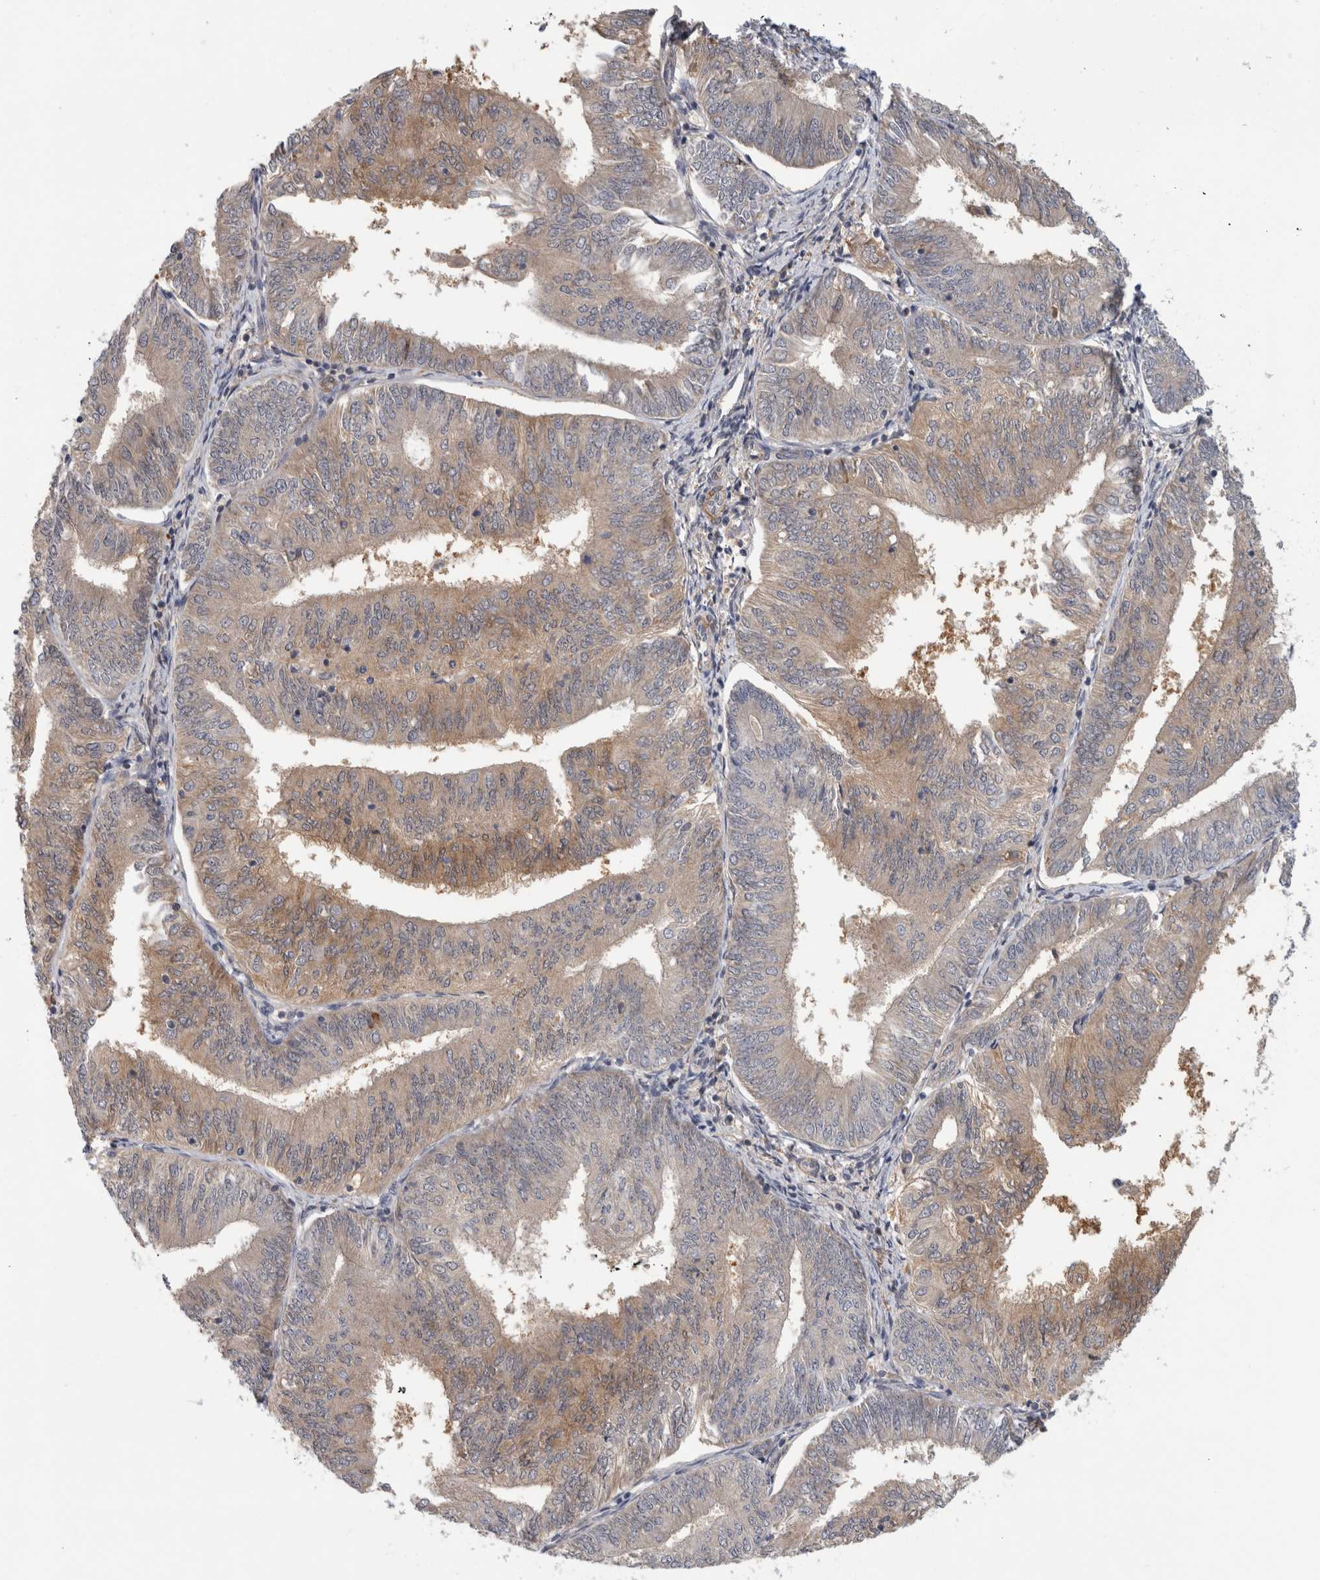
{"staining": {"intensity": "weak", "quantity": "25%-75%", "location": "cytoplasmic/membranous"}, "tissue": "endometrial cancer", "cell_type": "Tumor cells", "image_type": "cancer", "snomed": [{"axis": "morphology", "description": "Adenocarcinoma, NOS"}, {"axis": "topography", "description": "Endometrium"}], "caption": "The immunohistochemical stain highlights weak cytoplasmic/membranous staining in tumor cells of adenocarcinoma (endometrial) tissue.", "gene": "PGM1", "patient": {"sex": "female", "age": 58}}